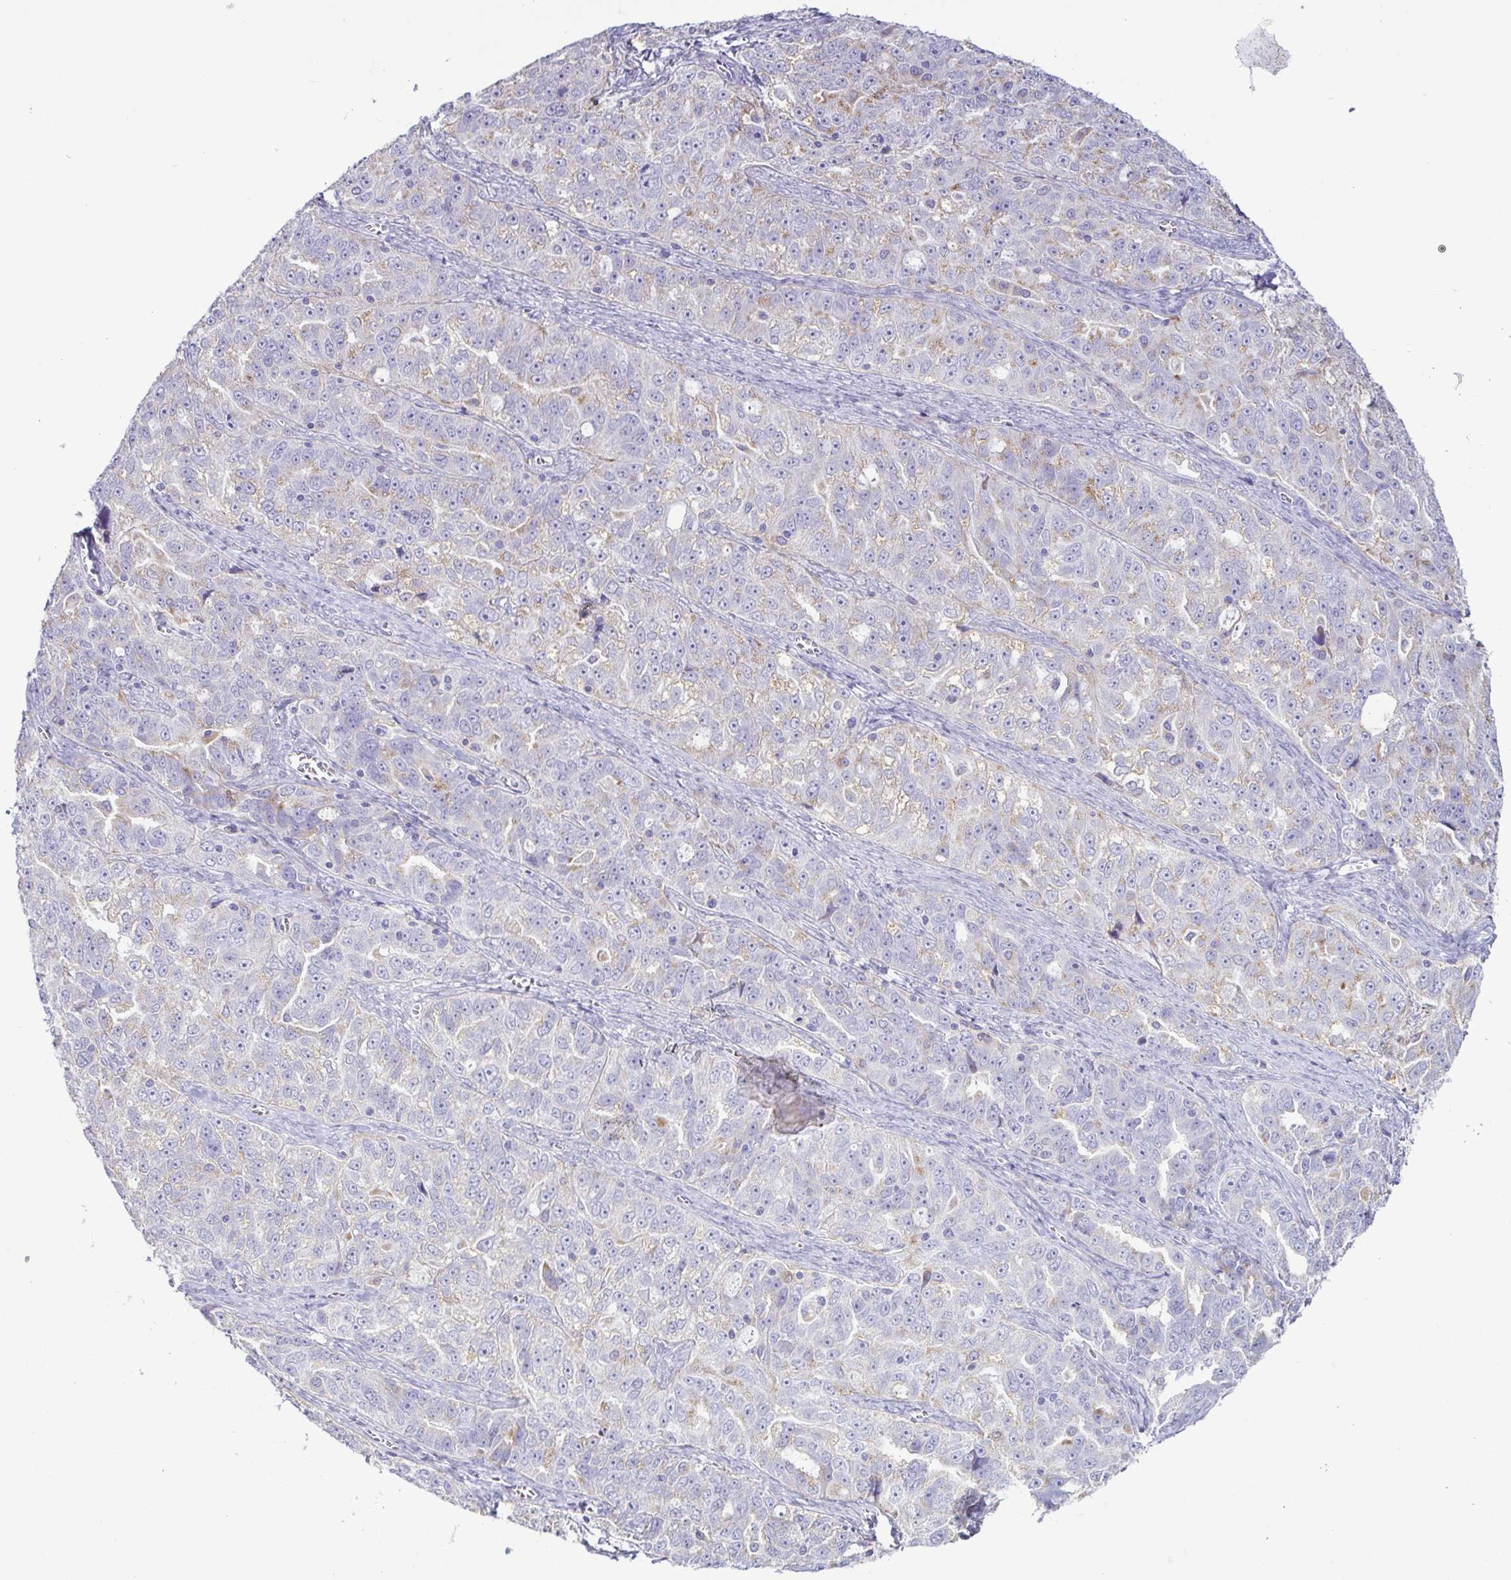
{"staining": {"intensity": "weak", "quantity": "<25%", "location": "cytoplasmic/membranous"}, "tissue": "ovarian cancer", "cell_type": "Tumor cells", "image_type": "cancer", "snomed": [{"axis": "morphology", "description": "Cystadenocarcinoma, serous, NOS"}, {"axis": "topography", "description": "Ovary"}], "caption": "This is a image of immunohistochemistry staining of ovarian serous cystadenocarcinoma, which shows no positivity in tumor cells. The staining was performed using DAB to visualize the protein expression in brown, while the nuclei were stained in blue with hematoxylin (Magnification: 20x).", "gene": "ATP6V1G2", "patient": {"sex": "female", "age": 51}}